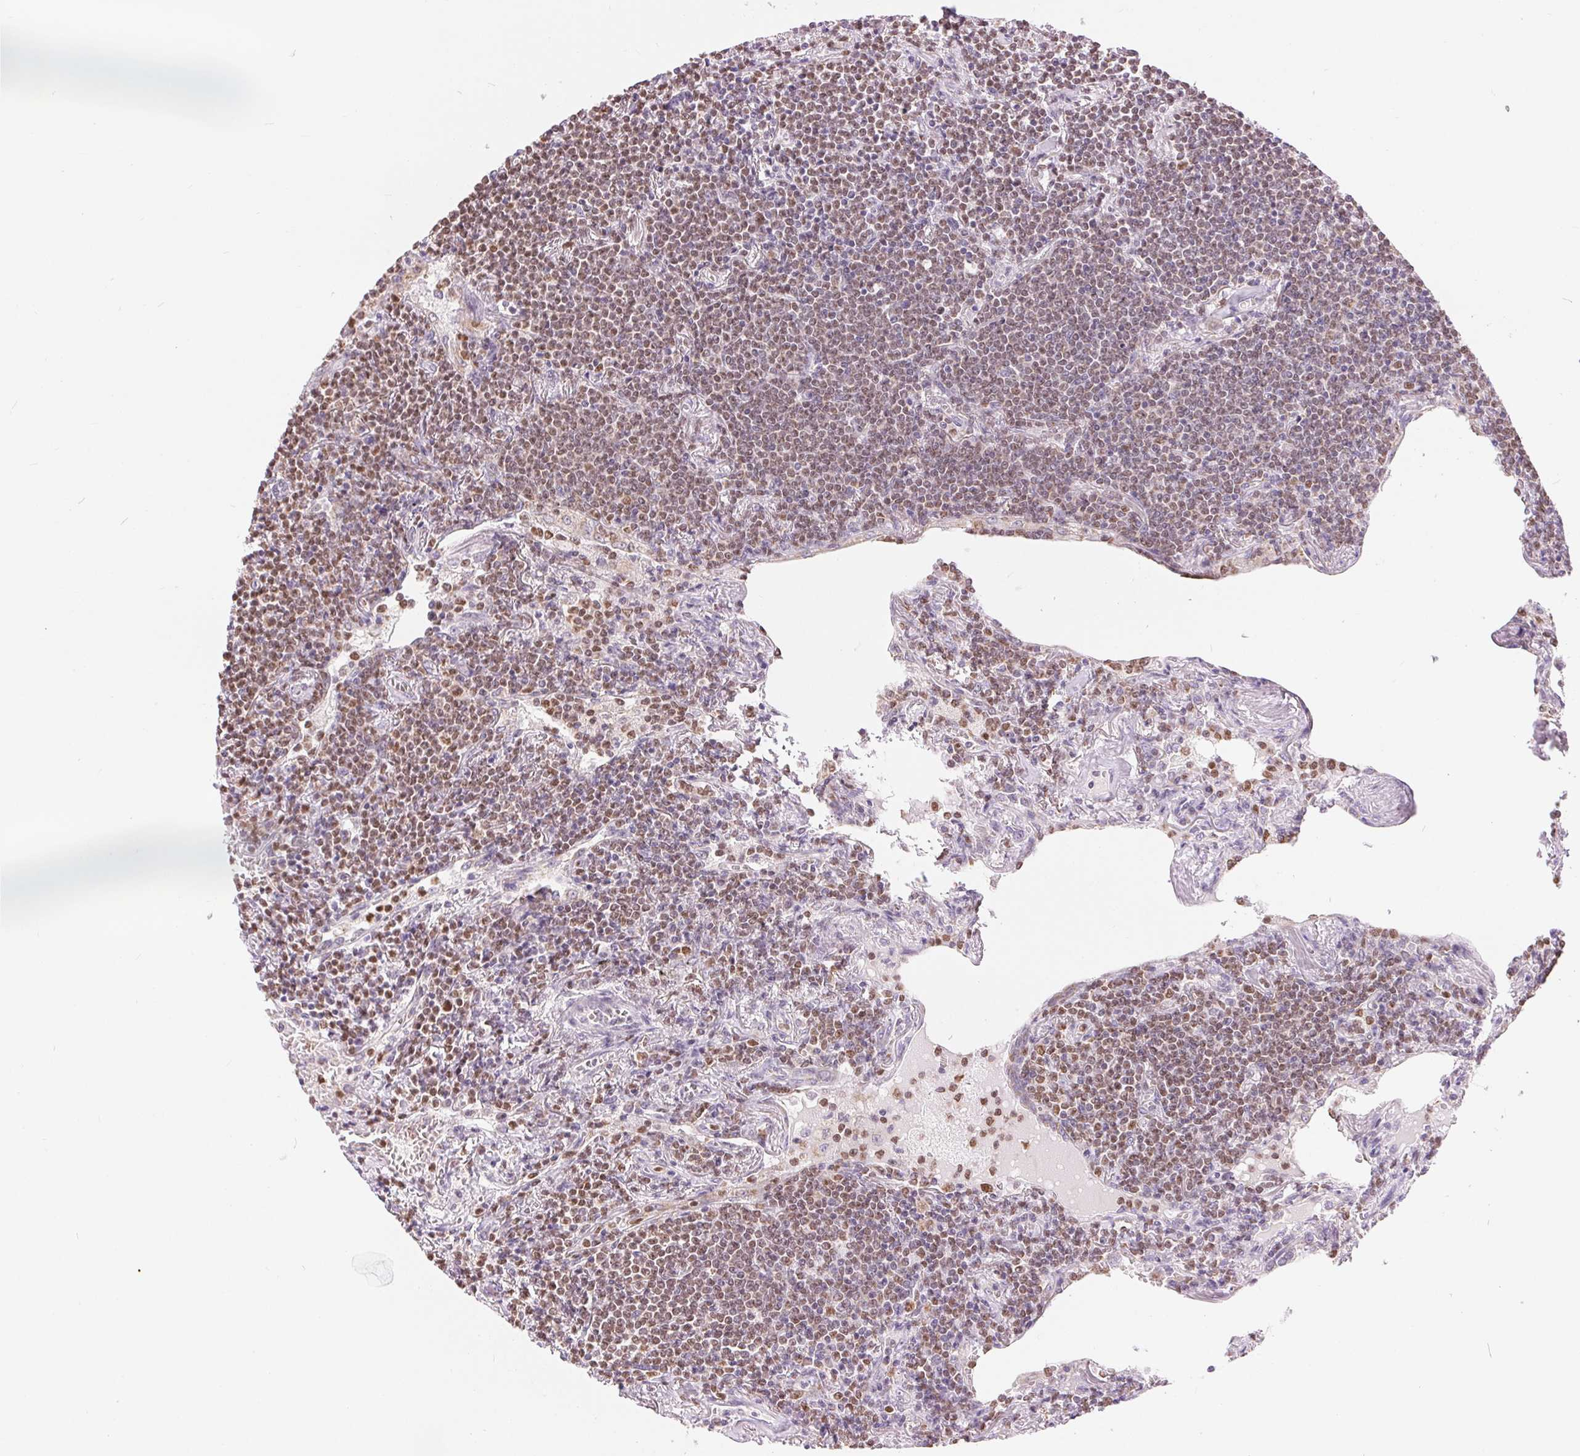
{"staining": {"intensity": "moderate", "quantity": ">75%", "location": "nuclear"}, "tissue": "lymphoma", "cell_type": "Tumor cells", "image_type": "cancer", "snomed": [{"axis": "morphology", "description": "Malignant lymphoma, non-Hodgkin's type, Low grade"}, {"axis": "topography", "description": "Lung"}], "caption": "Protein staining of malignant lymphoma, non-Hodgkin's type (low-grade) tissue shows moderate nuclear positivity in approximately >75% of tumor cells. The staining is performed using DAB brown chromogen to label protein expression. The nuclei are counter-stained blue using hematoxylin.", "gene": "POU2F2", "patient": {"sex": "female", "age": 71}}